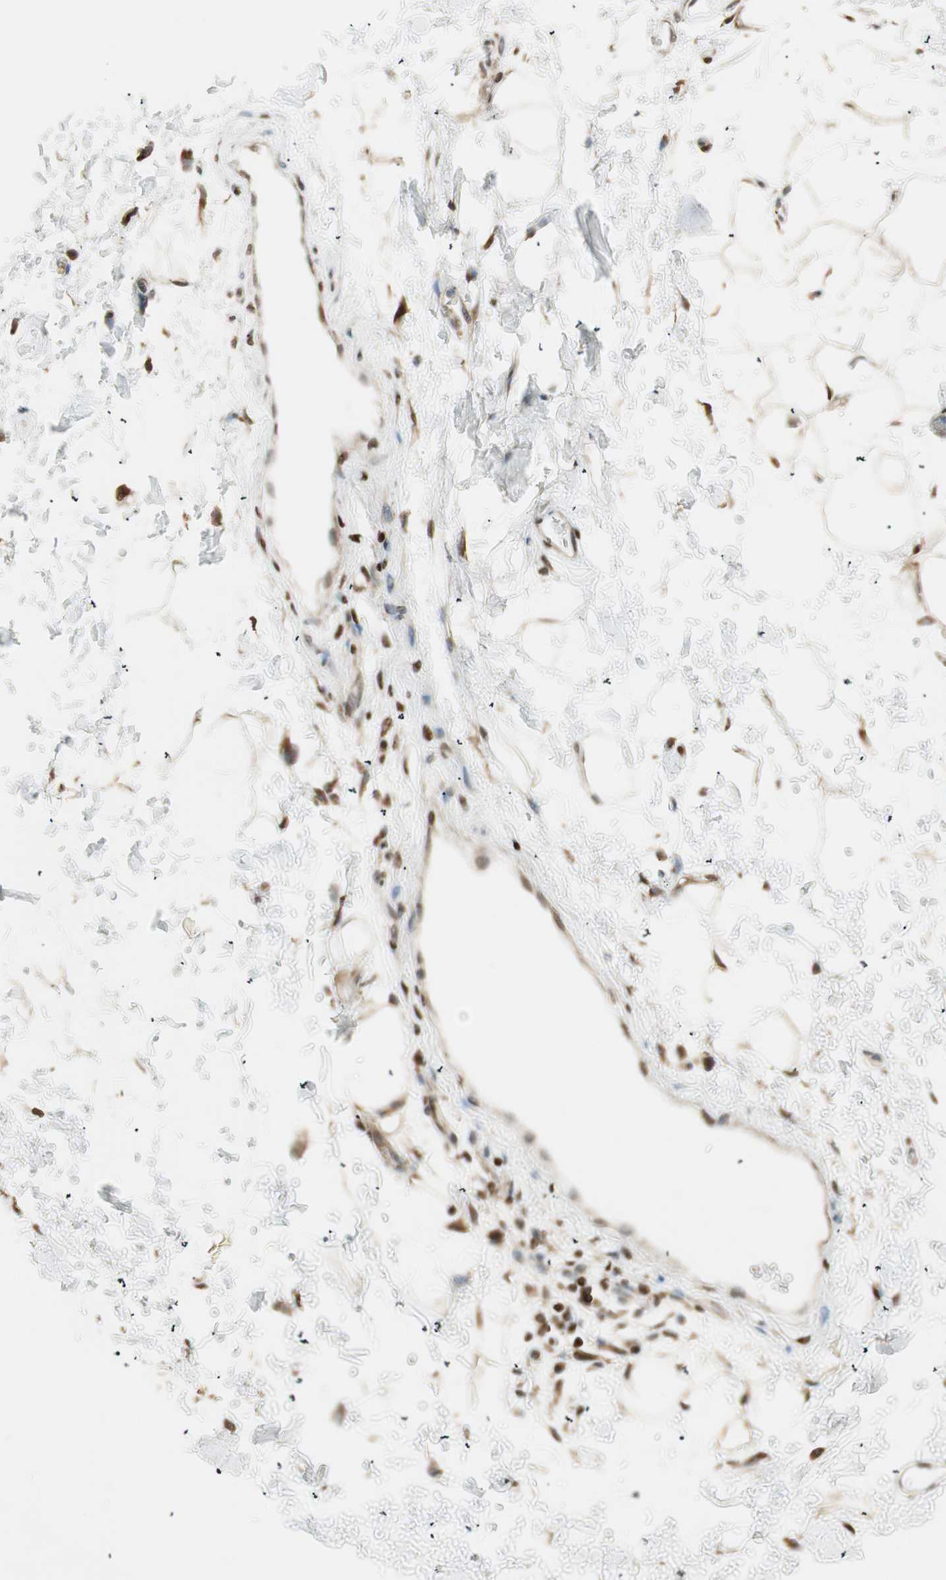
{"staining": {"intensity": "moderate", "quantity": ">75%", "location": "cytoplasmic/membranous,nuclear"}, "tissue": "adipose tissue", "cell_type": "Adipocytes", "image_type": "normal", "snomed": [{"axis": "morphology", "description": "Normal tissue, NOS"}, {"axis": "topography", "description": "Soft tissue"}], "caption": "The micrograph shows a brown stain indicating the presence of a protein in the cytoplasmic/membranous,nuclear of adipocytes in adipose tissue. (DAB = brown stain, brightfield microscopy at high magnification).", "gene": "BIN1", "patient": {"sex": "male", "age": 72}}